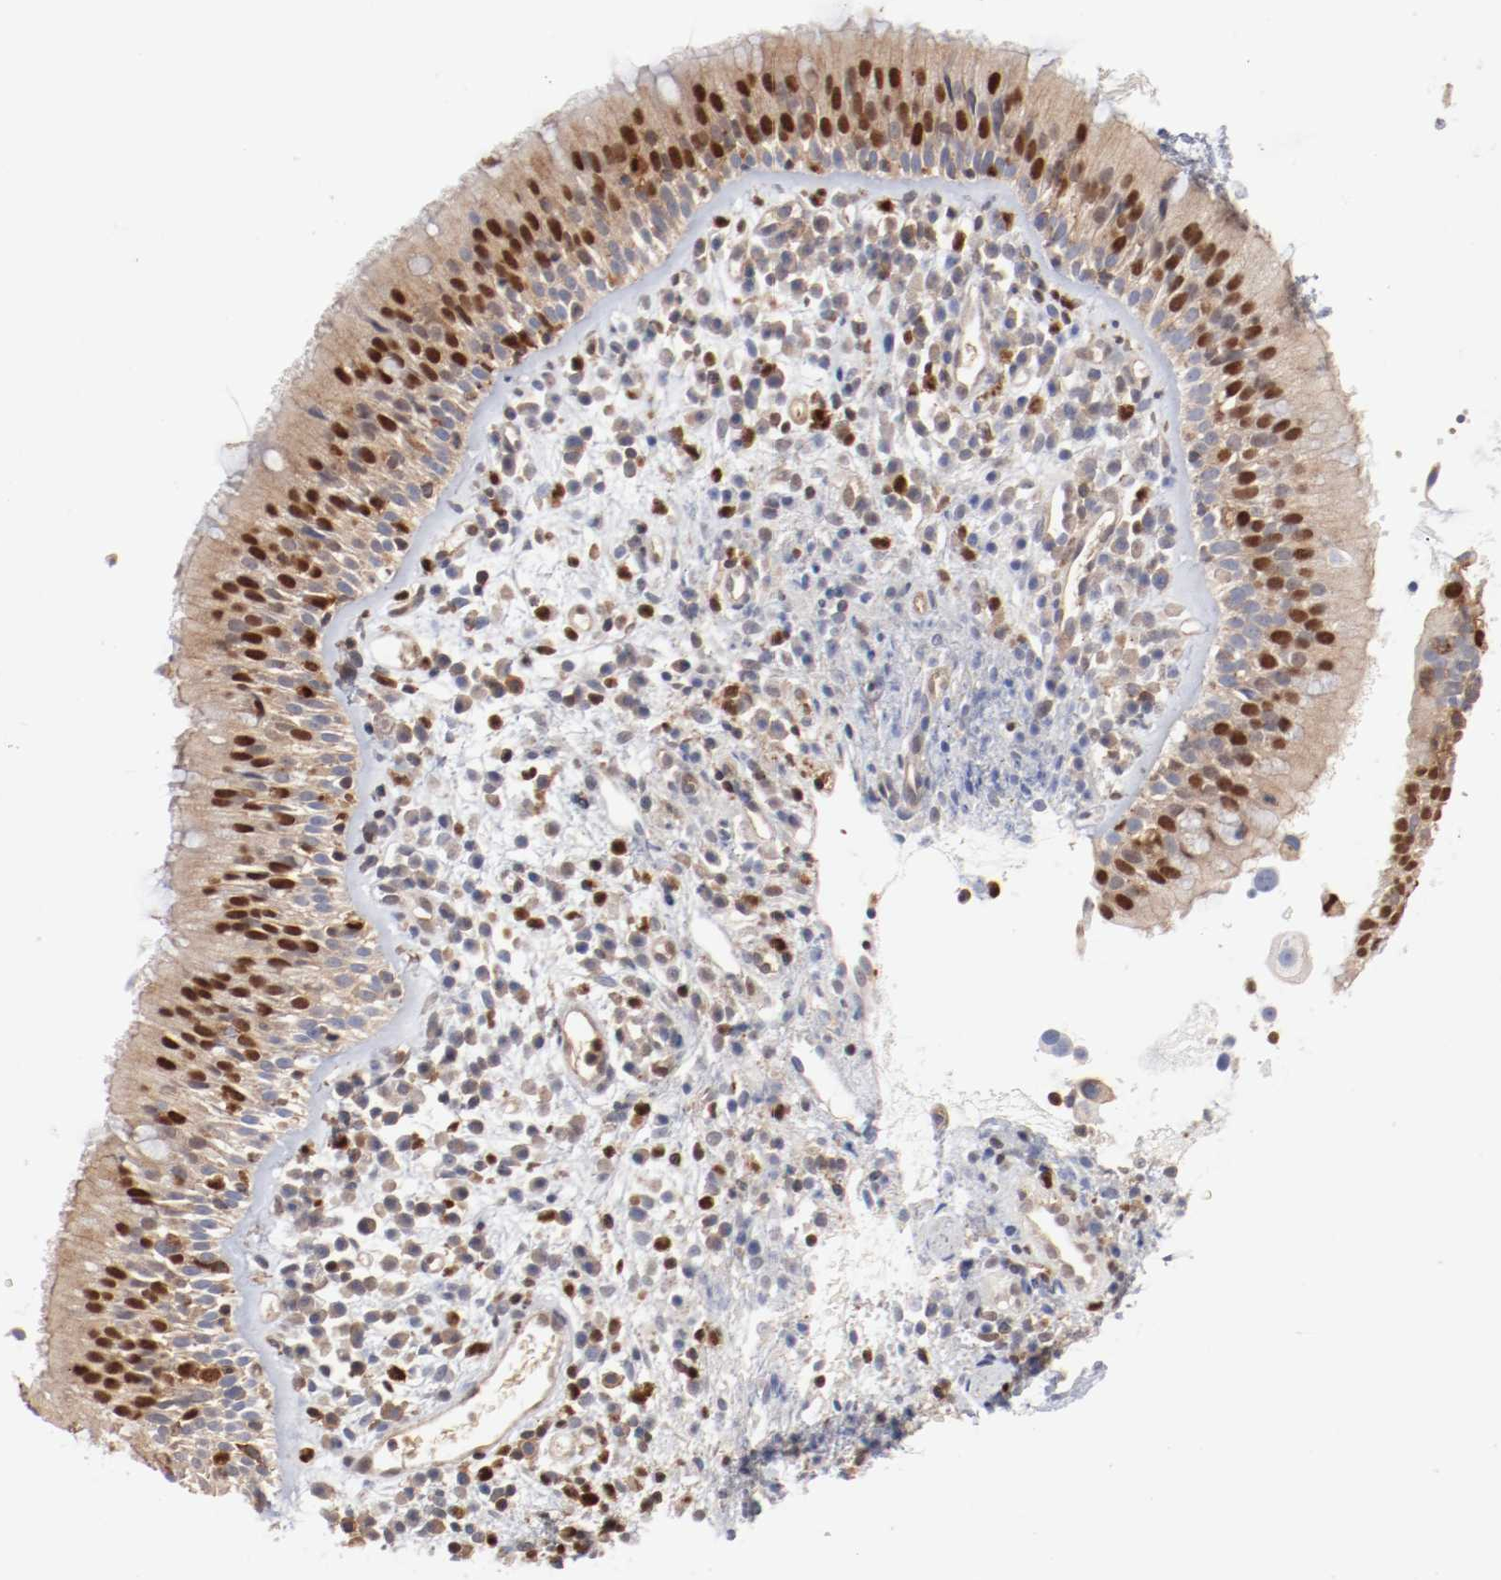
{"staining": {"intensity": "moderate", "quantity": "25%-75%", "location": "cytoplasmic/membranous,nuclear"}, "tissue": "nasopharynx", "cell_type": "Respiratory epithelial cells", "image_type": "normal", "snomed": [{"axis": "morphology", "description": "Normal tissue, NOS"}, {"axis": "morphology", "description": "Inflammation, NOS"}, {"axis": "morphology", "description": "Malignant melanoma, Metastatic site"}, {"axis": "topography", "description": "Nasopharynx"}], "caption": "Protein expression analysis of benign nasopharynx shows moderate cytoplasmic/membranous,nuclear staining in about 25%-75% of respiratory epithelial cells. The protein of interest is shown in brown color, while the nuclei are stained blue.", "gene": "ARHGEF6", "patient": {"sex": "female", "age": 55}}